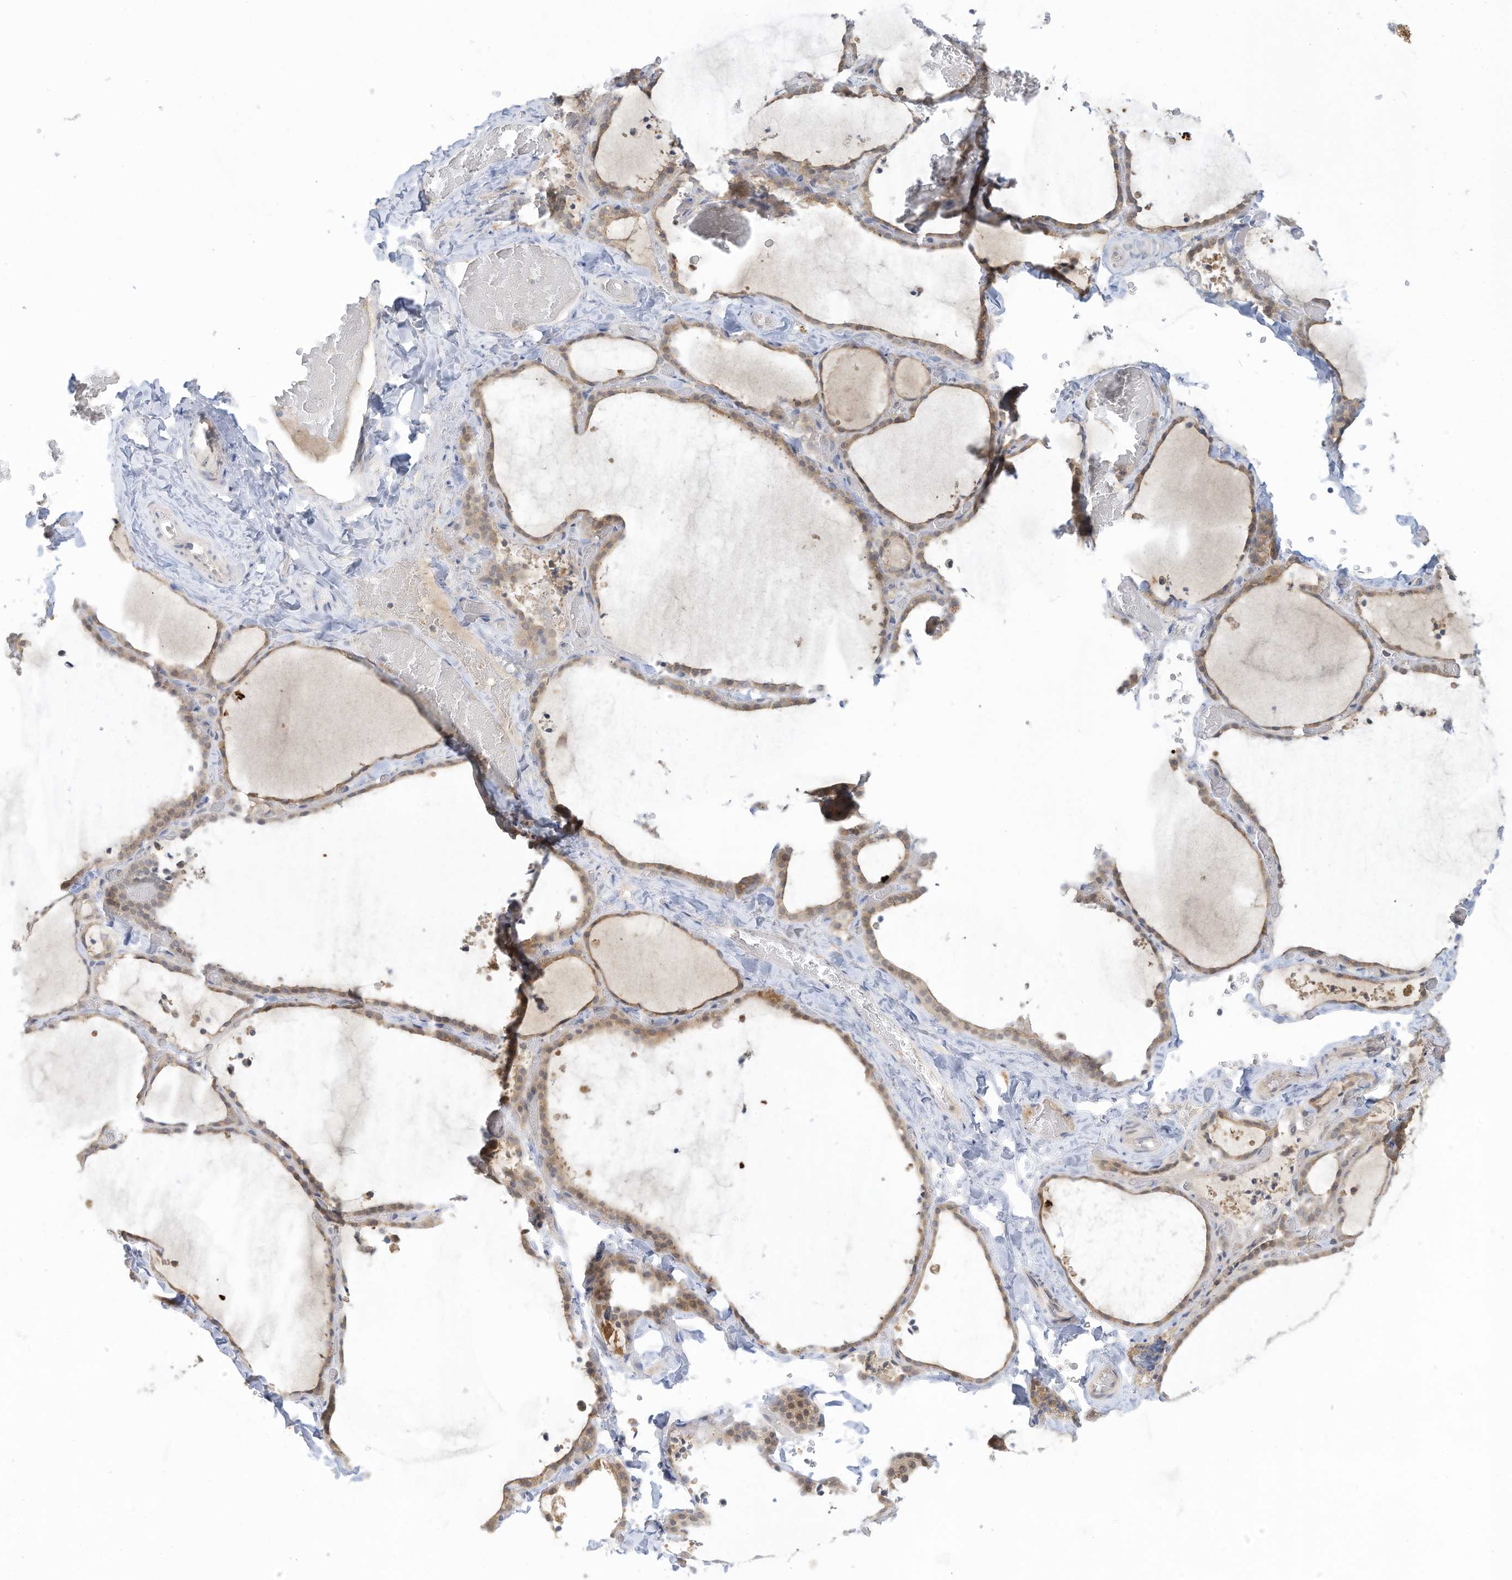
{"staining": {"intensity": "weak", "quantity": ">75%", "location": "cytoplasmic/membranous"}, "tissue": "thyroid gland", "cell_type": "Glandular cells", "image_type": "normal", "snomed": [{"axis": "morphology", "description": "Normal tissue, NOS"}, {"axis": "topography", "description": "Thyroid gland"}], "caption": "DAB immunohistochemical staining of benign thyroid gland displays weak cytoplasmic/membranous protein staining in about >75% of glandular cells.", "gene": "LRRN2", "patient": {"sex": "female", "age": 22}}